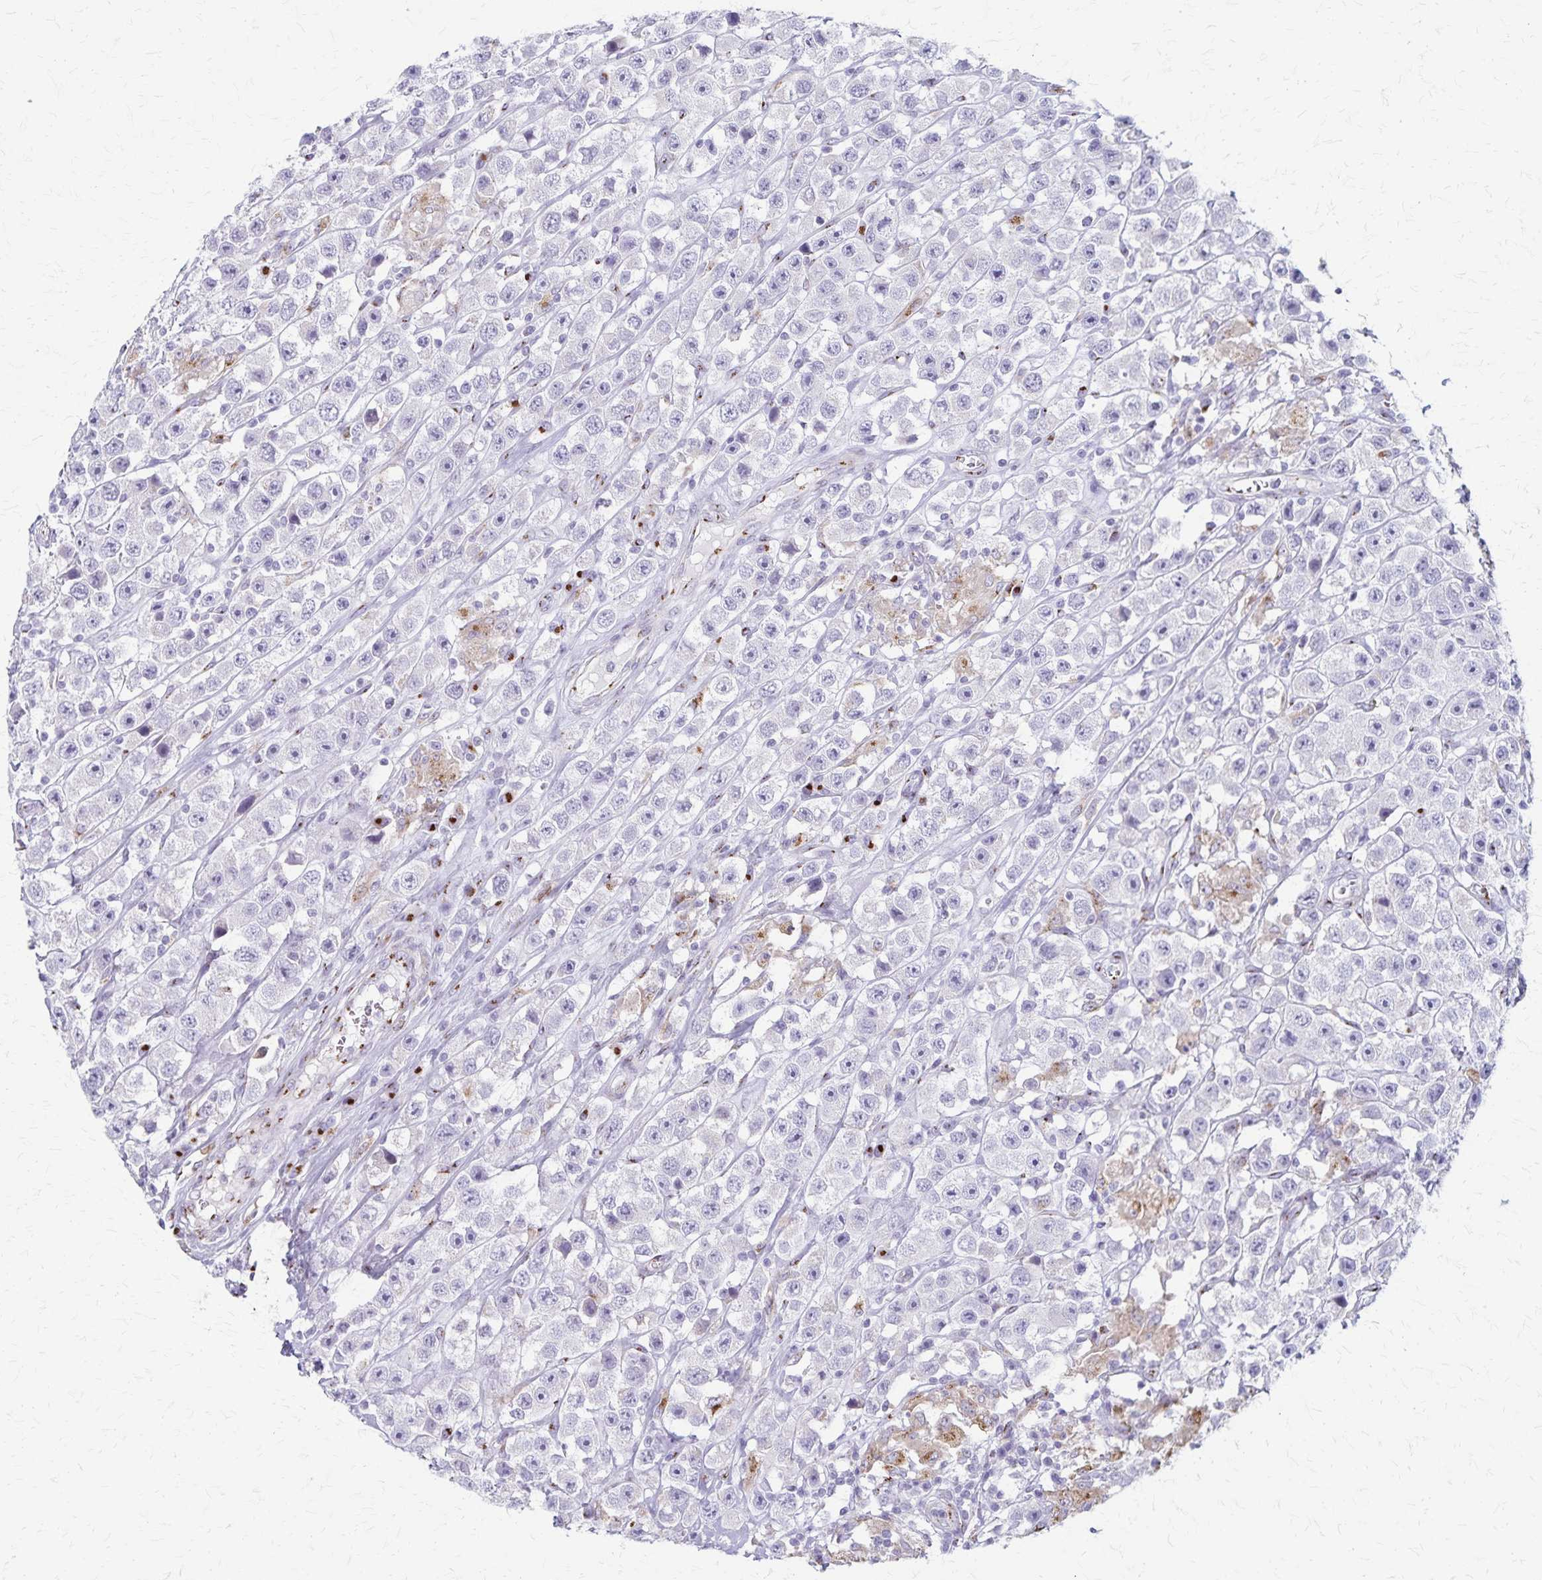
{"staining": {"intensity": "negative", "quantity": "none", "location": "none"}, "tissue": "testis cancer", "cell_type": "Tumor cells", "image_type": "cancer", "snomed": [{"axis": "morphology", "description": "Seminoma, NOS"}, {"axis": "topography", "description": "Testis"}], "caption": "IHC micrograph of neoplastic tissue: human seminoma (testis) stained with DAB displays no significant protein expression in tumor cells.", "gene": "MCFD2", "patient": {"sex": "male", "age": 45}}